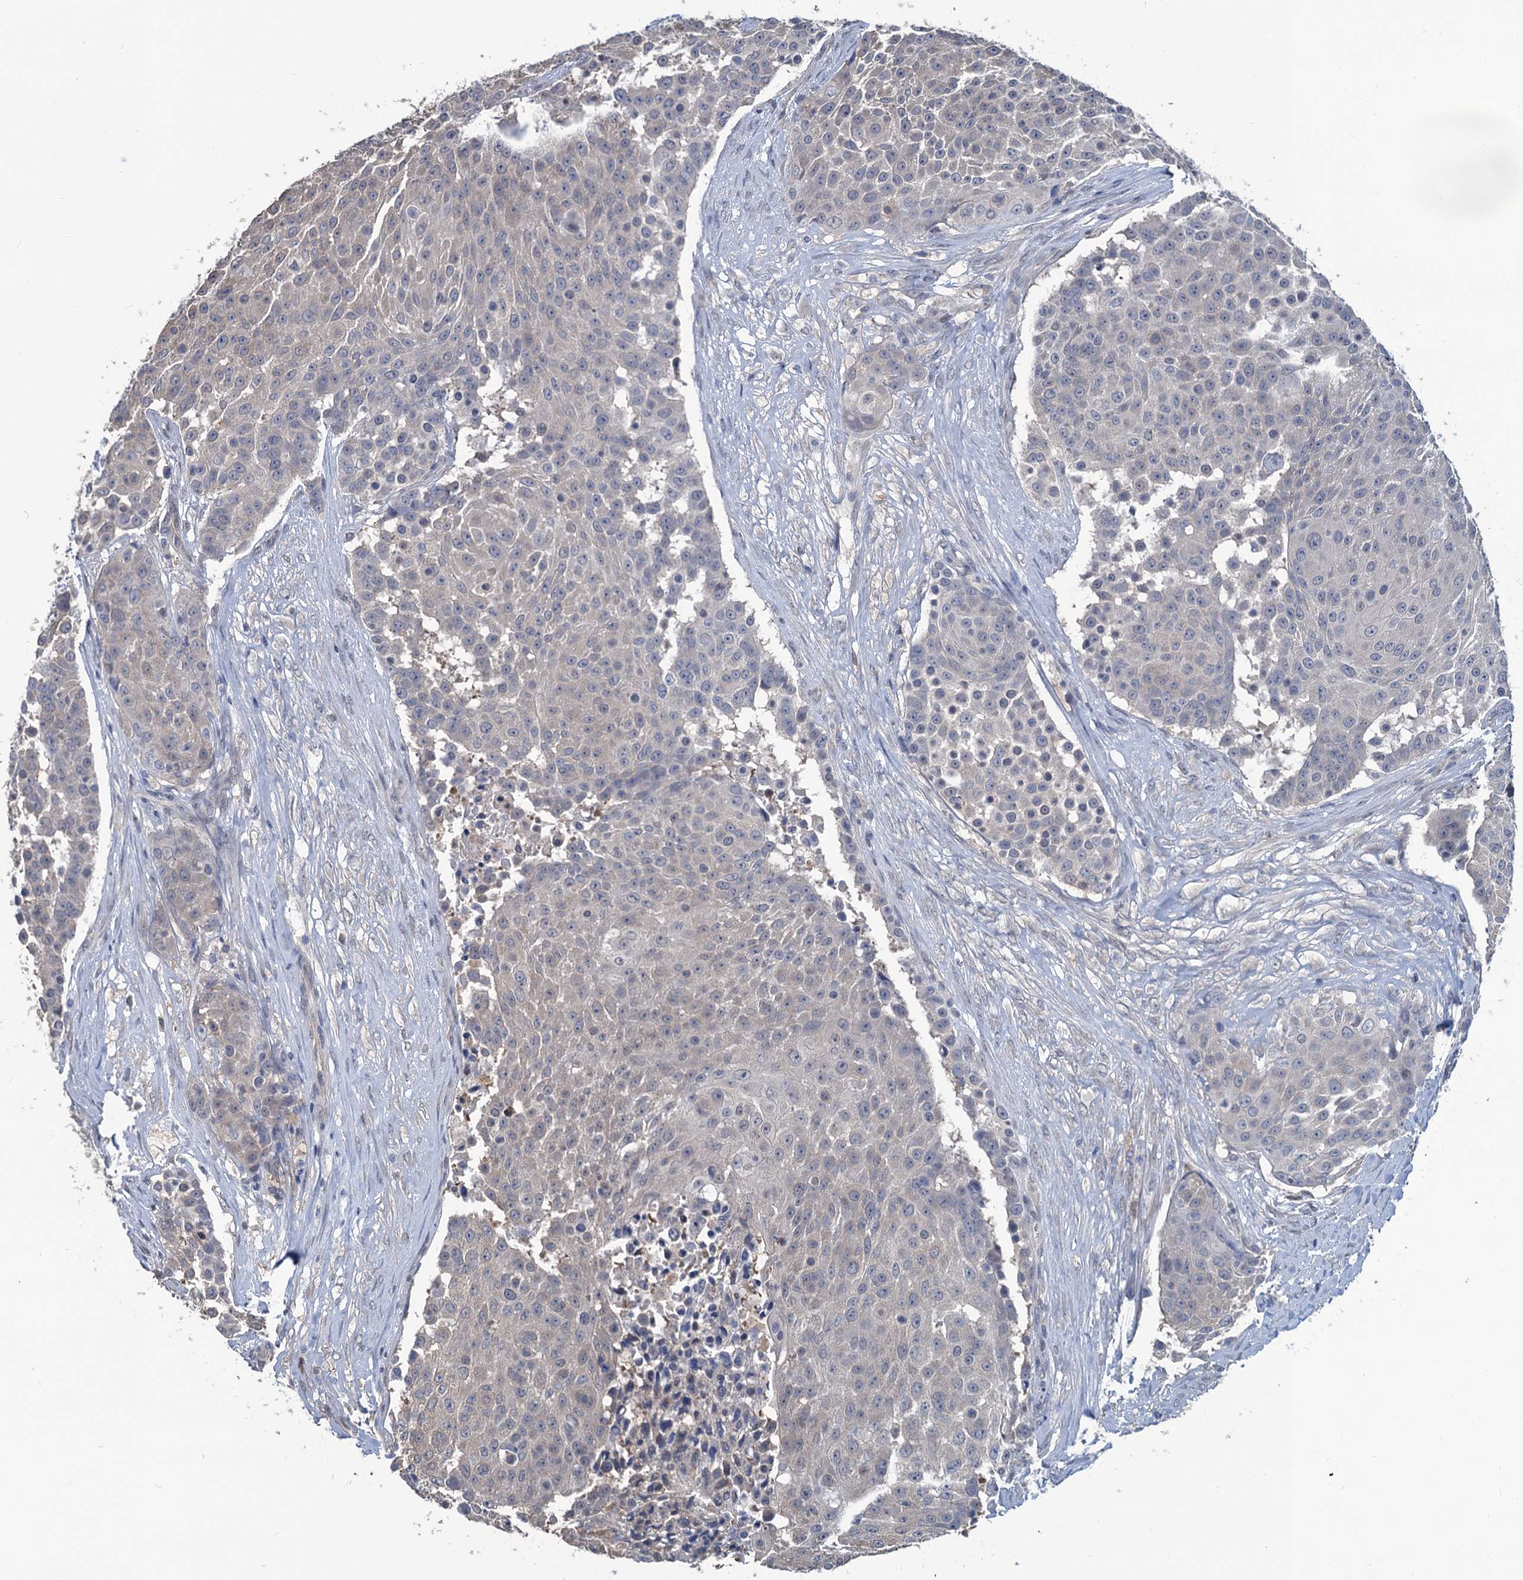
{"staining": {"intensity": "weak", "quantity": "<25%", "location": "cytoplasmic/membranous"}, "tissue": "urothelial cancer", "cell_type": "Tumor cells", "image_type": "cancer", "snomed": [{"axis": "morphology", "description": "Urothelial carcinoma, High grade"}, {"axis": "topography", "description": "Urinary bladder"}], "caption": "High power microscopy image of an immunohistochemistry (IHC) image of high-grade urothelial carcinoma, revealing no significant staining in tumor cells. (DAB IHC visualized using brightfield microscopy, high magnification).", "gene": "RTKN2", "patient": {"sex": "female", "age": 63}}